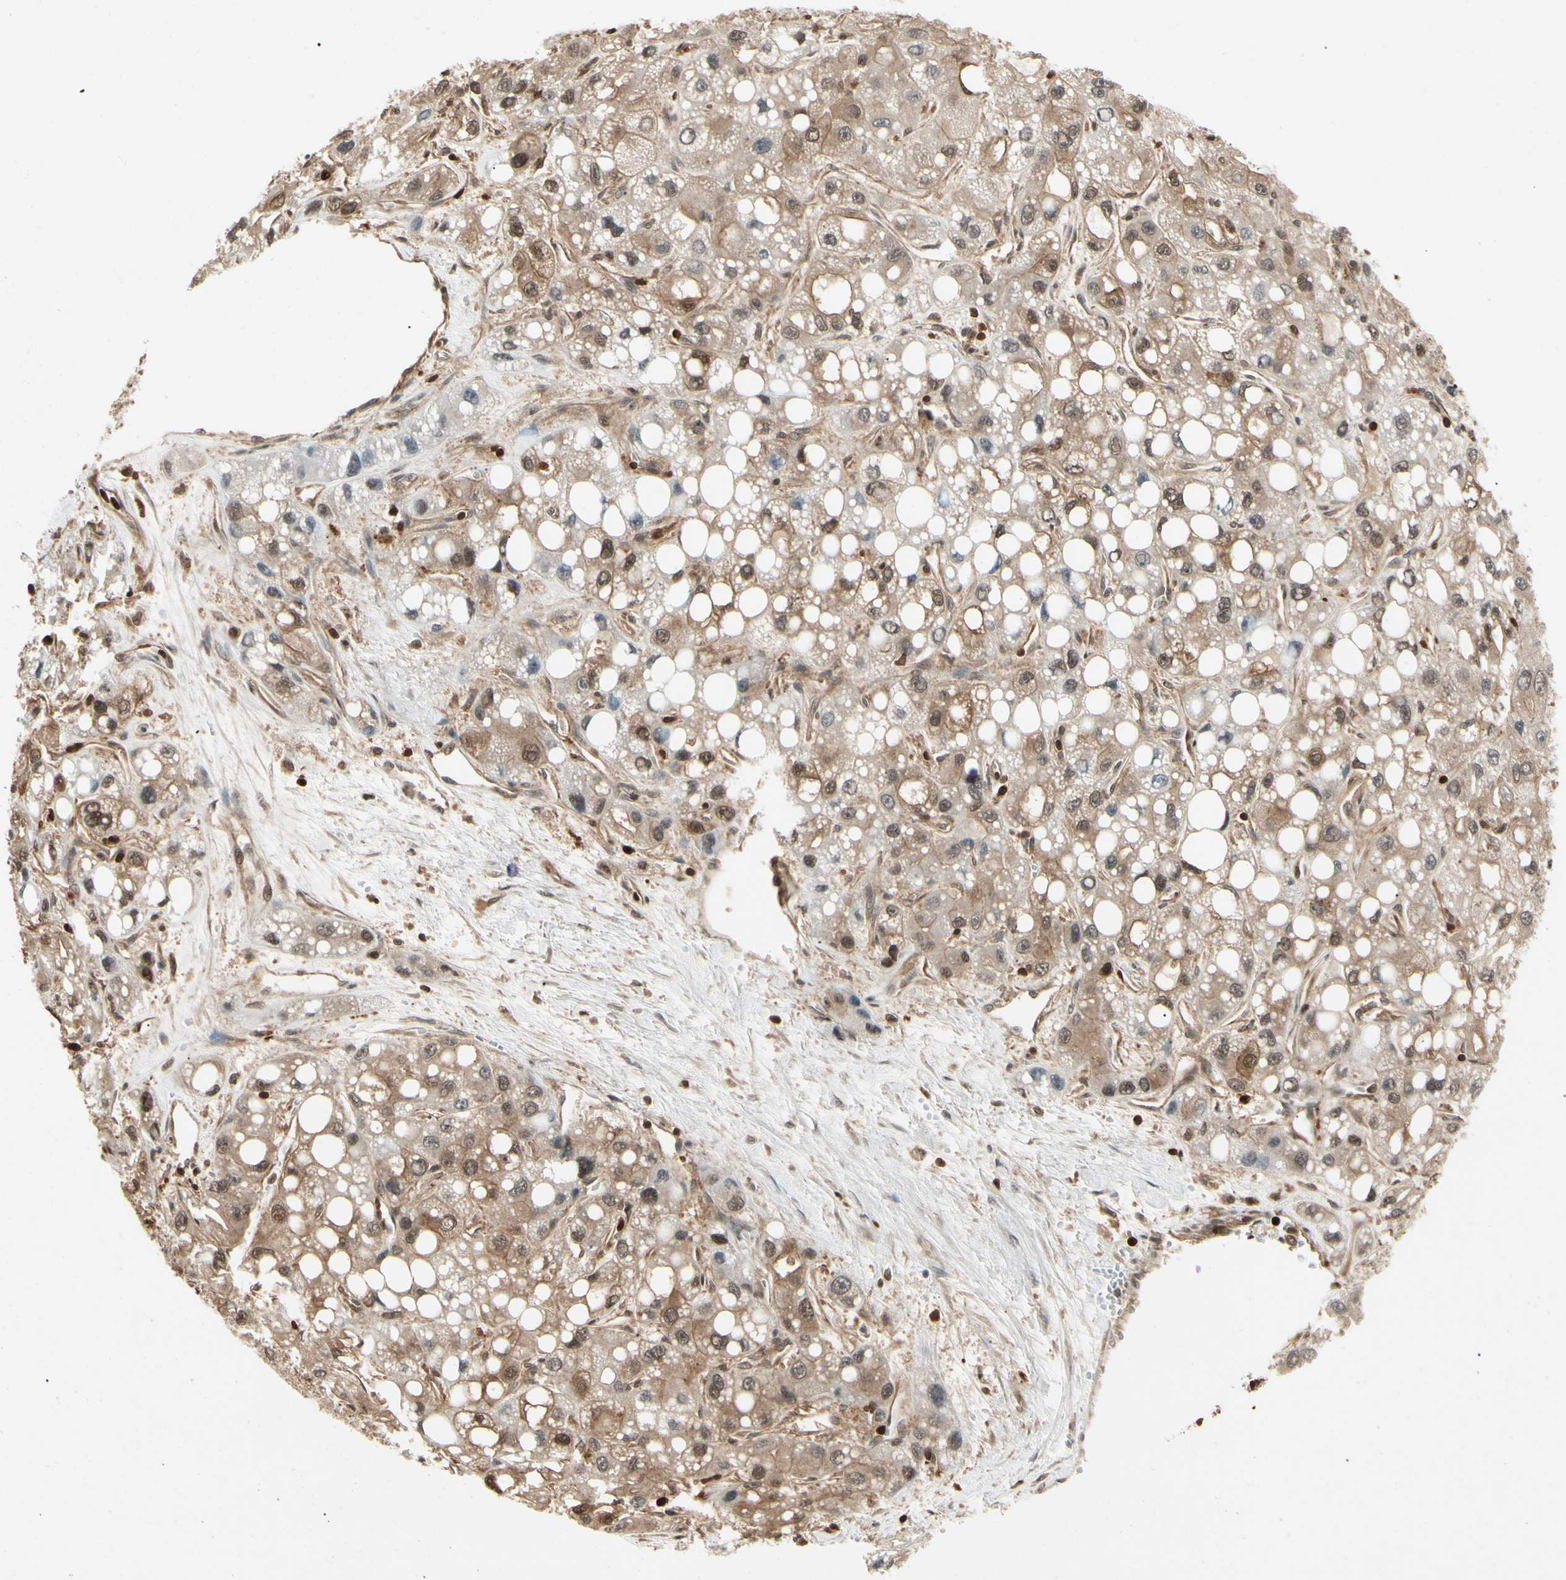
{"staining": {"intensity": "moderate", "quantity": ">75%", "location": "cytoplasmic/membranous"}, "tissue": "liver cancer", "cell_type": "Tumor cells", "image_type": "cancer", "snomed": [{"axis": "morphology", "description": "Carcinoma, Hepatocellular, NOS"}, {"axis": "topography", "description": "Liver"}], "caption": "Protein expression analysis of human liver cancer (hepatocellular carcinoma) reveals moderate cytoplasmic/membranous positivity in about >75% of tumor cells.", "gene": "YWHAQ", "patient": {"sex": "male", "age": 55}}